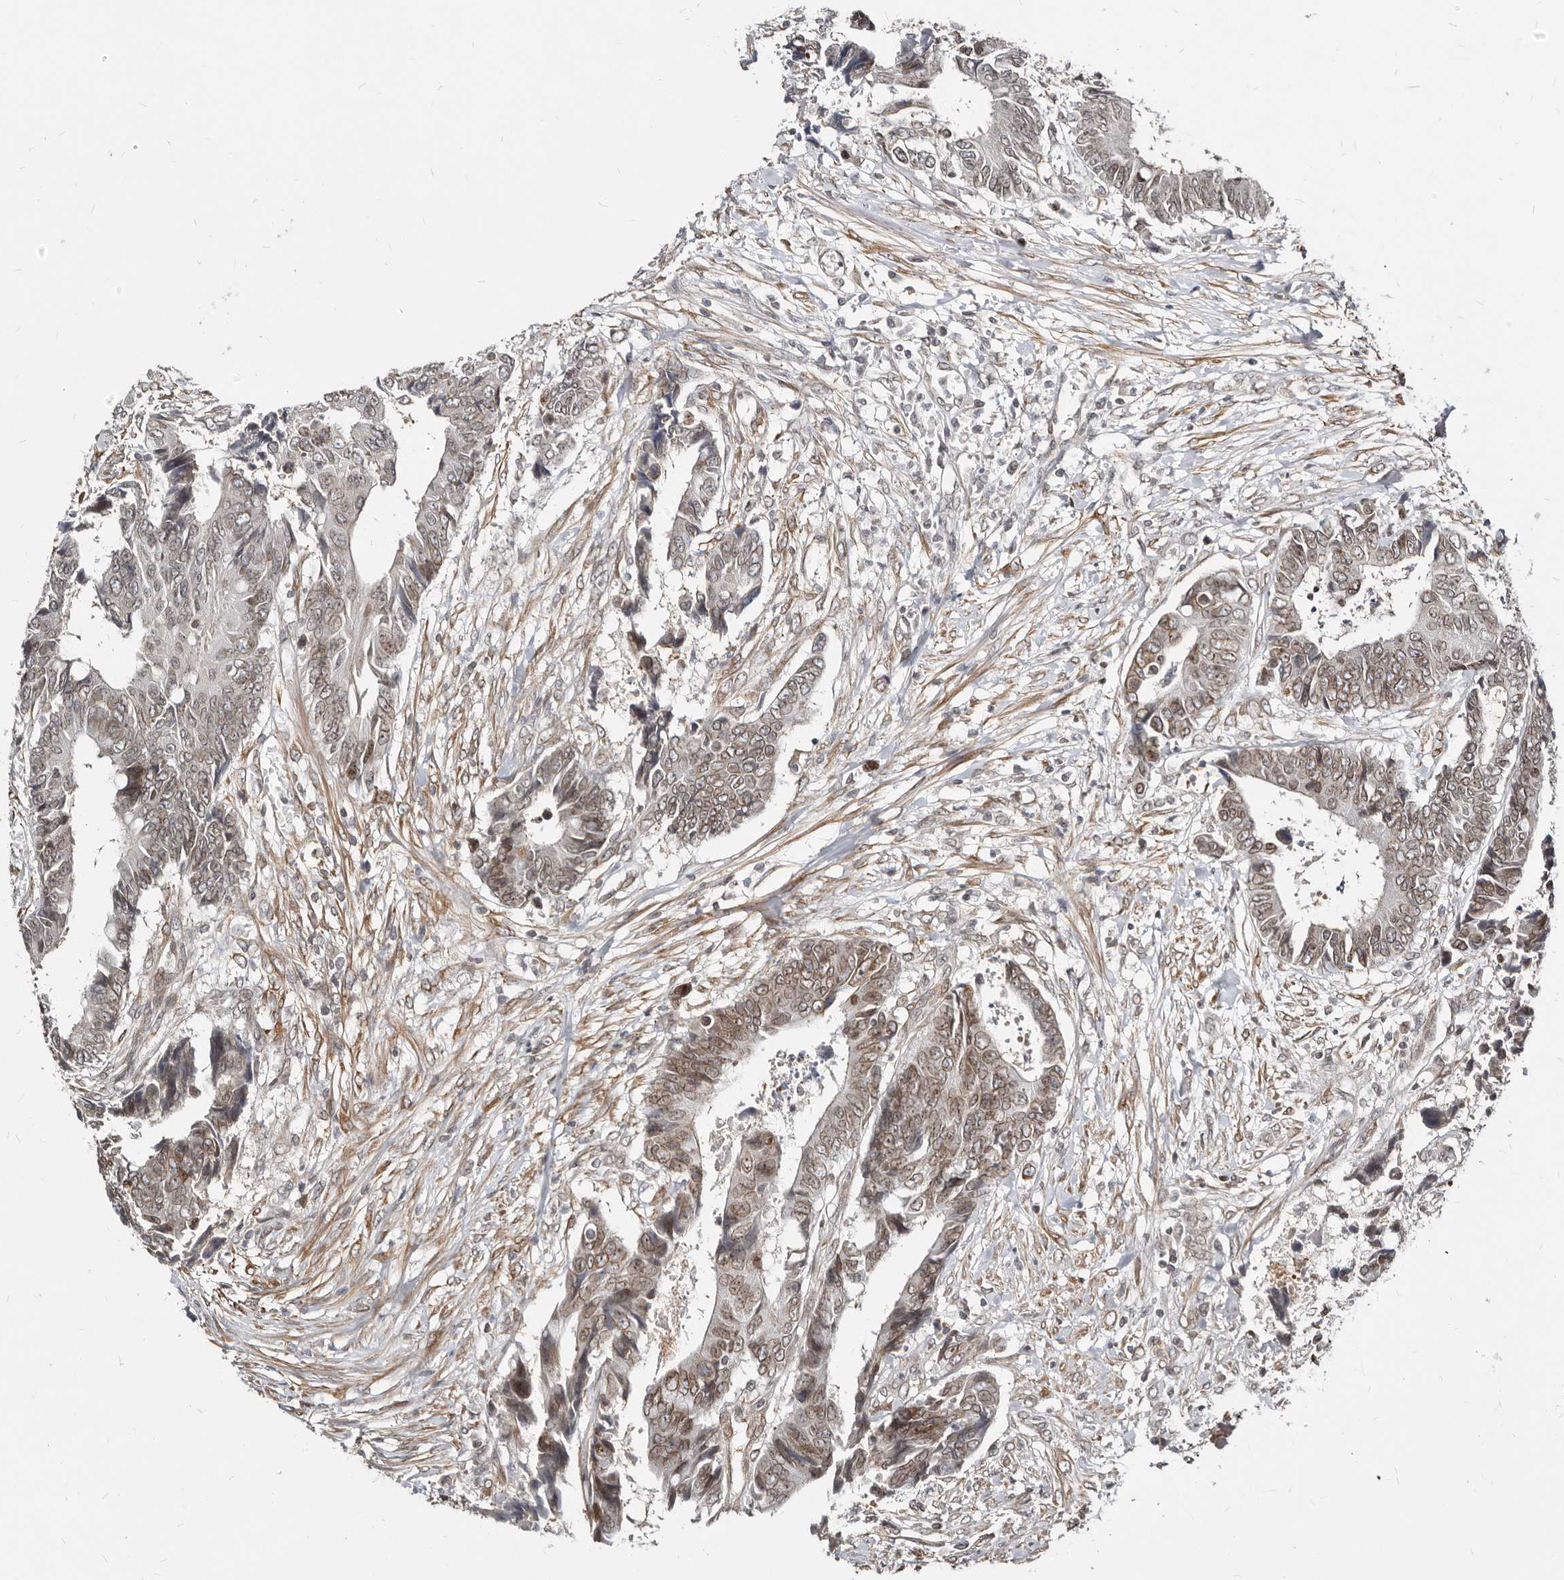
{"staining": {"intensity": "weak", "quantity": "25%-75%", "location": "cytoplasmic/membranous,nuclear"}, "tissue": "colorectal cancer", "cell_type": "Tumor cells", "image_type": "cancer", "snomed": [{"axis": "morphology", "description": "Adenocarcinoma, NOS"}, {"axis": "topography", "description": "Rectum"}], "caption": "Brown immunohistochemical staining in colorectal cancer shows weak cytoplasmic/membranous and nuclear staining in approximately 25%-75% of tumor cells.", "gene": "NUP153", "patient": {"sex": "male", "age": 84}}